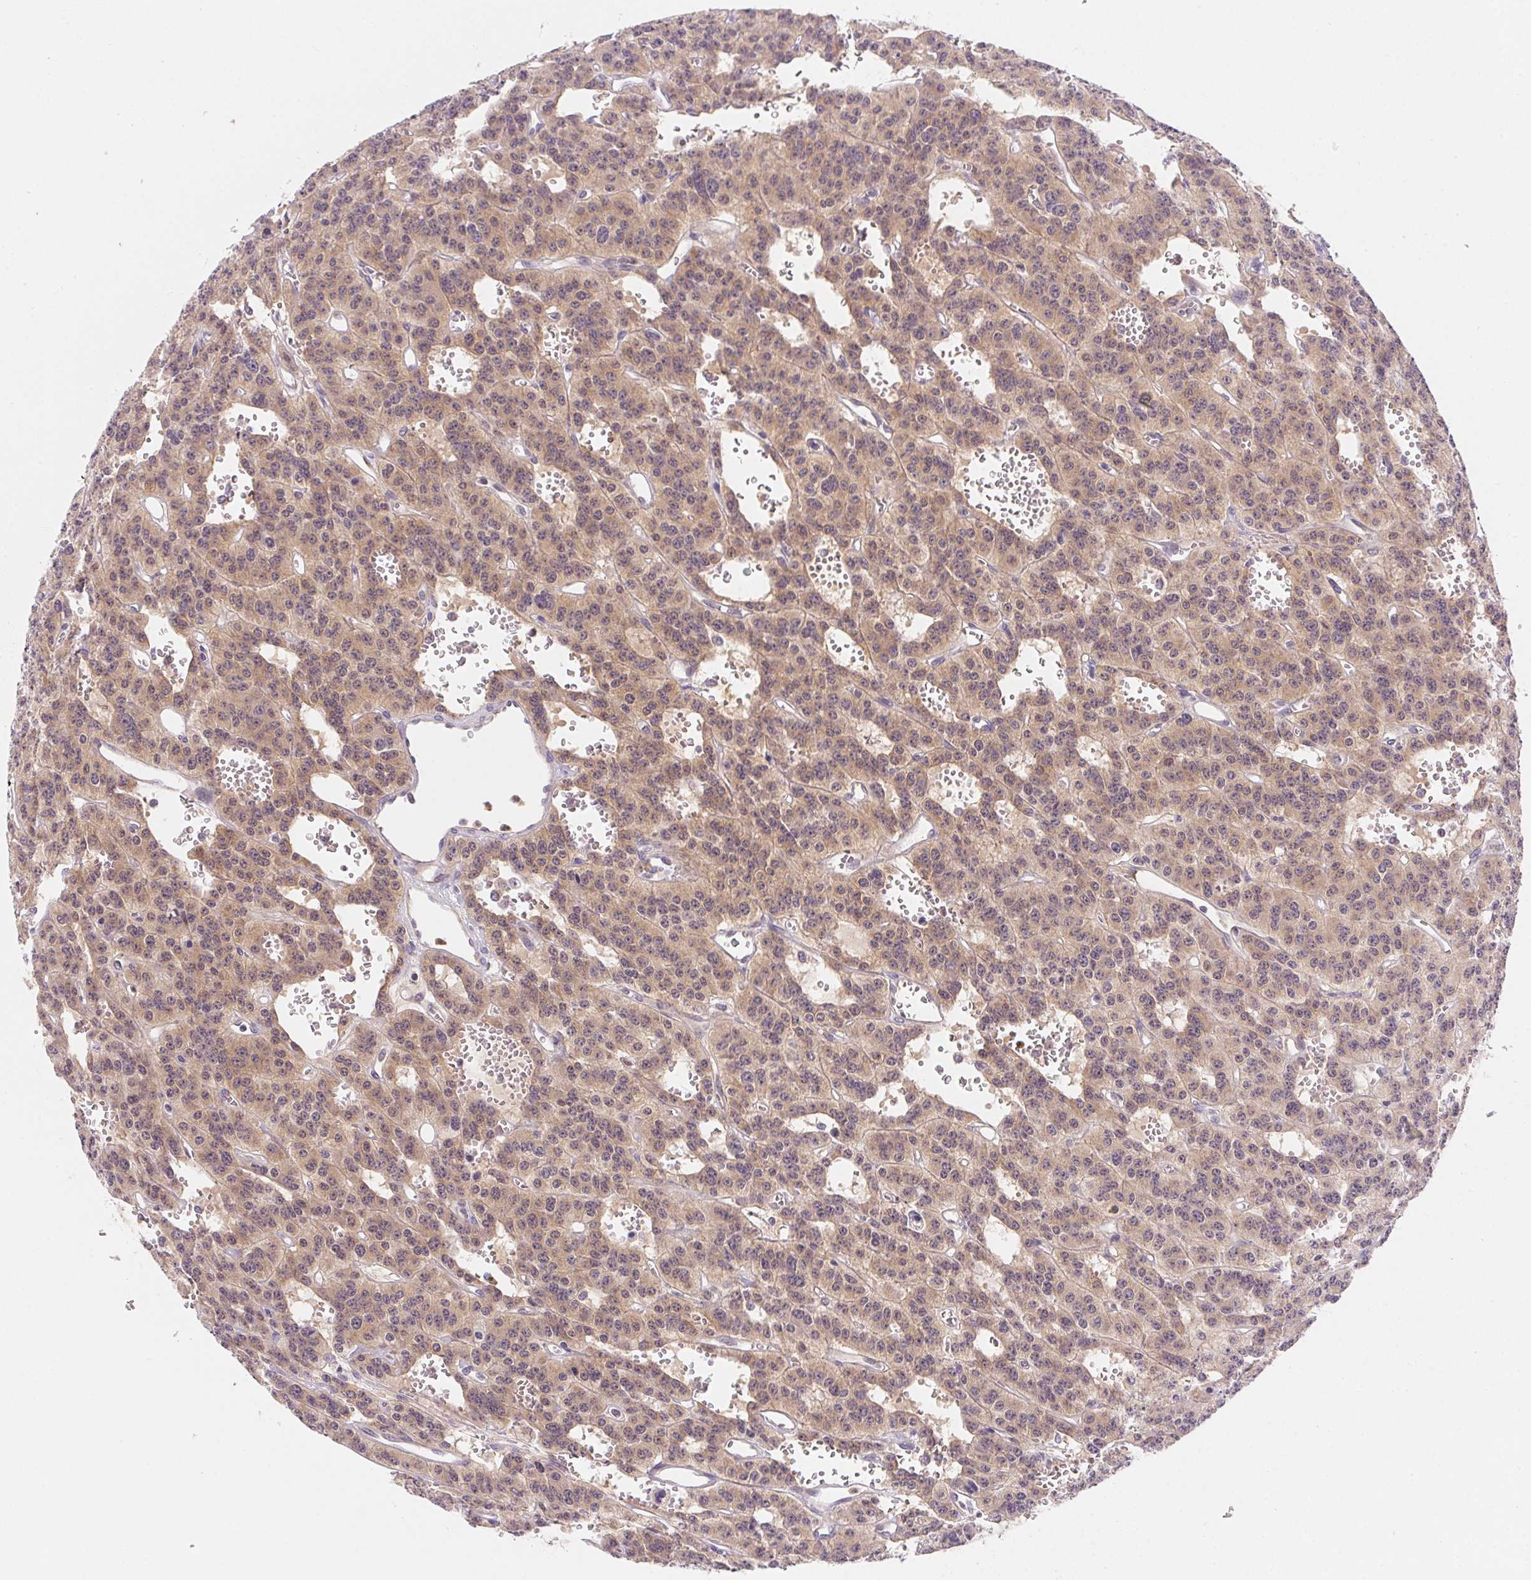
{"staining": {"intensity": "weak", "quantity": ">75%", "location": "cytoplasmic/membranous,nuclear"}, "tissue": "carcinoid", "cell_type": "Tumor cells", "image_type": "cancer", "snomed": [{"axis": "morphology", "description": "Carcinoid, malignant, NOS"}, {"axis": "topography", "description": "Lung"}], "caption": "This micrograph demonstrates IHC staining of carcinoid, with low weak cytoplasmic/membranous and nuclear positivity in about >75% of tumor cells.", "gene": "PRKAA1", "patient": {"sex": "female", "age": 71}}